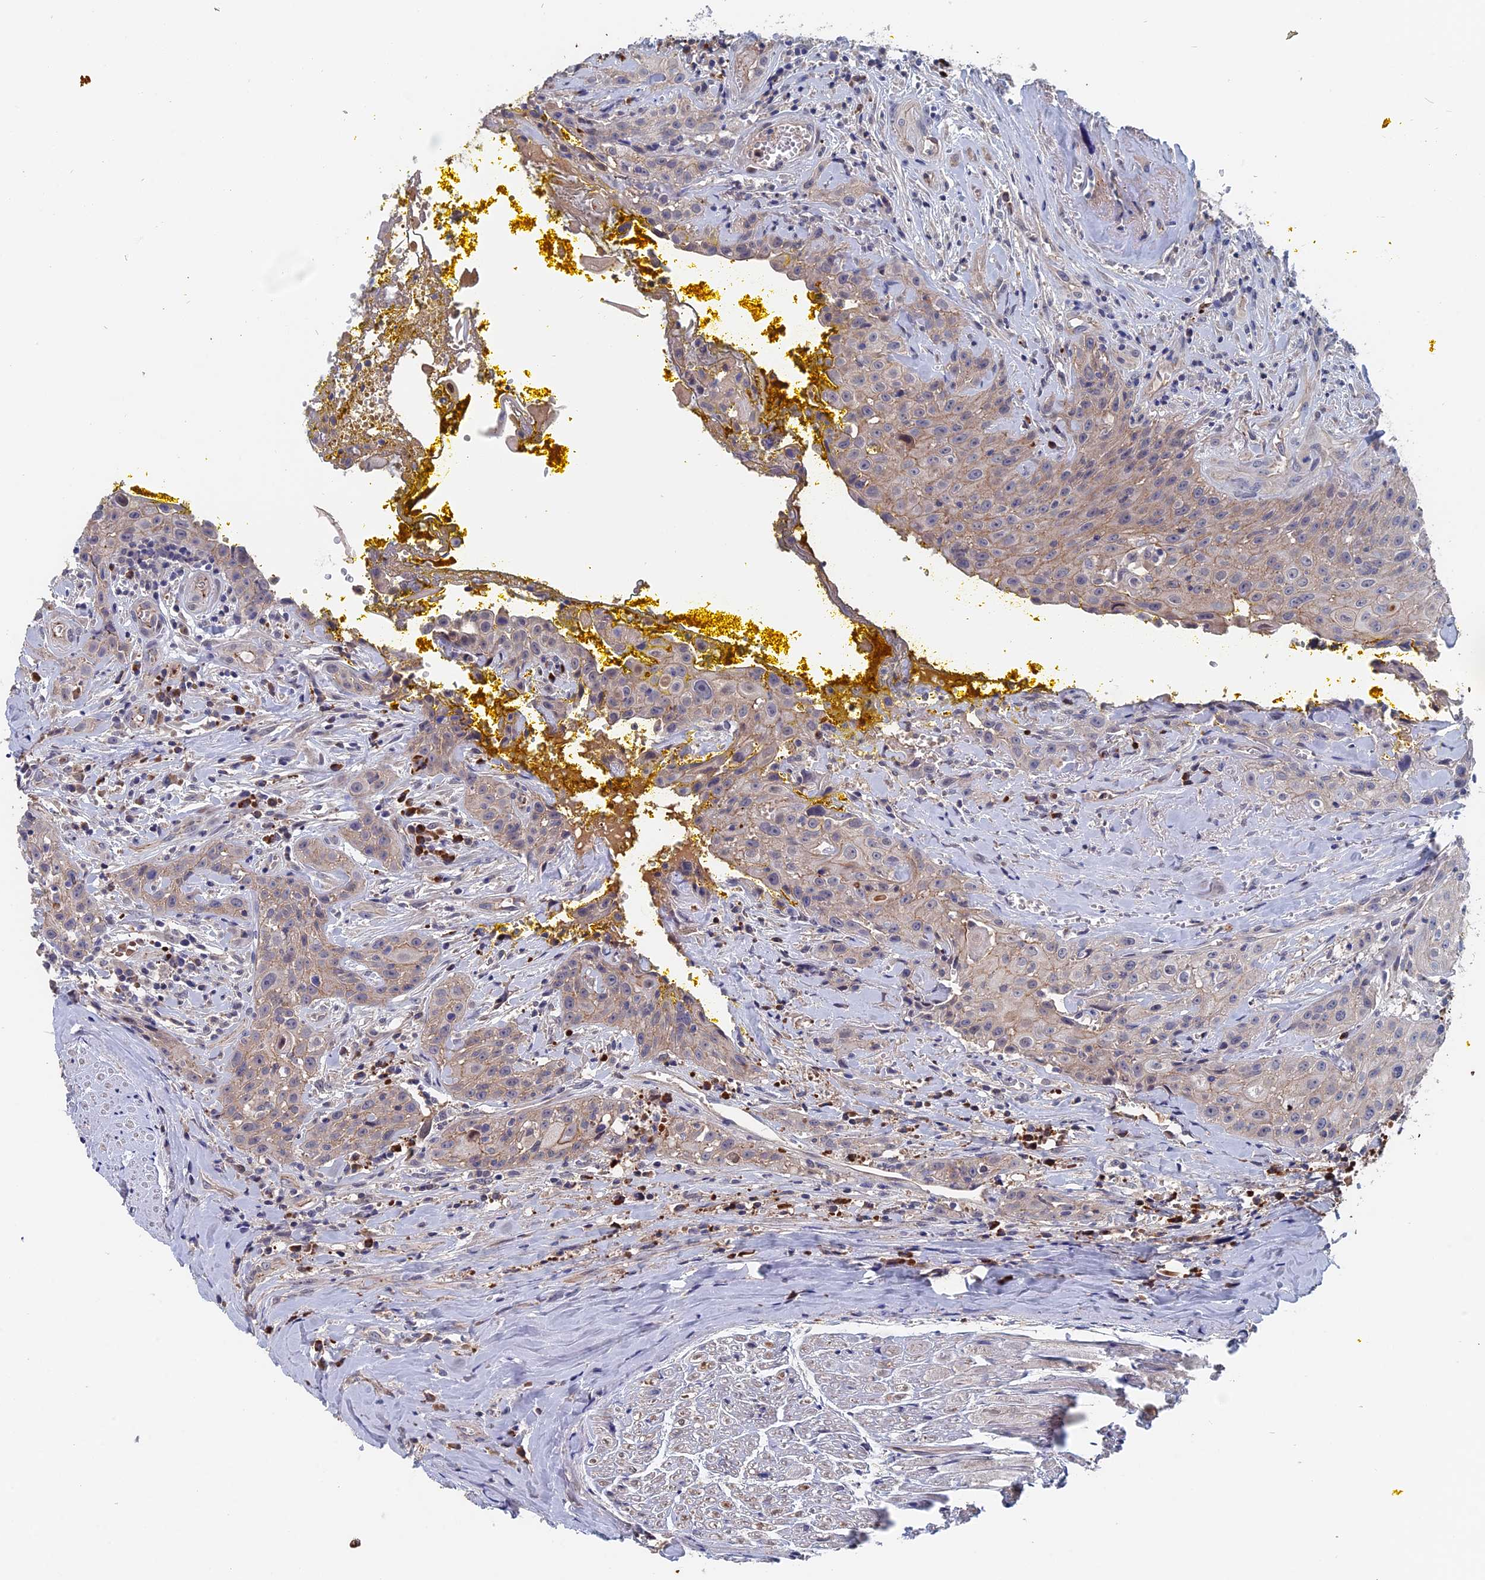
{"staining": {"intensity": "weak", "quantity": "<25%", "location": "cytoplasmic/membranous"}, "tissue": "head and neck cancer", "cell_type": "Tumor cells", "image_type": "cancer", "snomed": [{"axis": "morphology", "description": "Squamous cell carcinoma, NOS"}, {"axis": "topography", "description": "Oral tissue"}, {"axis": "topography", "description": "Head-Neck"}], "caption": "Tumor cells show no significant protein expression in head and neck squamous cell carcinoma.", "gene": "SLC33A1", "patient": {"sex": "female", "age": 82}}